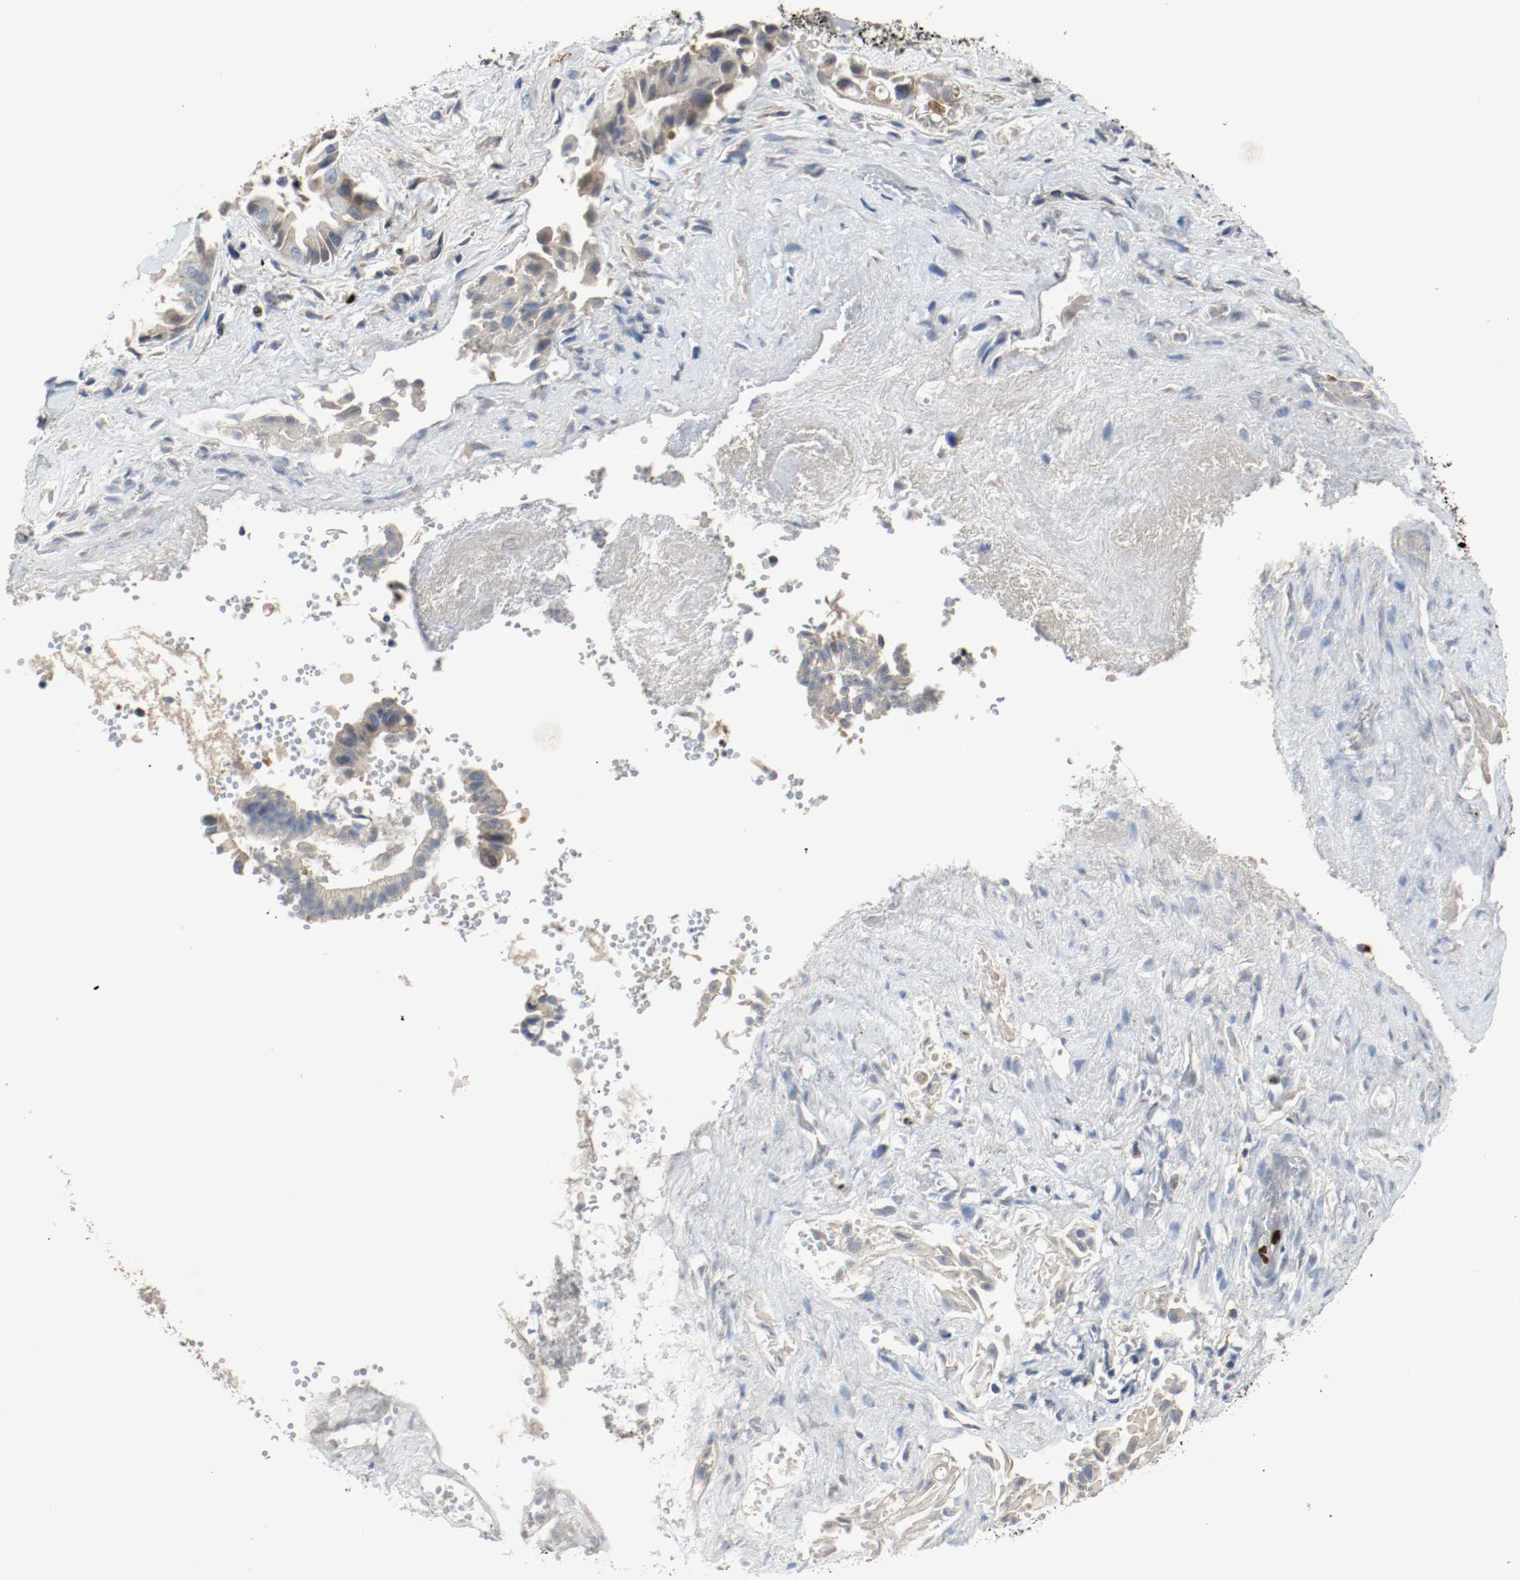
{"staining": {"intensity": "negative", "quantity": "none", "location": "none"}, "tissue": "liver cancer", "cell_type": "Tumor cells", "image_type": "cancer", "snomed": [{"axis": "morphology", "description": "Cholangiocarcinoma"}, {"axis": "topography", "description": "Liver"}], "caption": "Immunohistochemistry (IHC) of human liver cancer (cholangiocarcinoma) exhibits no positivity in tumor cells. (DAB immunohistochemistry (IHC) with hematoxylin counter stain).", "gene": "BLK", "patient": {"sex": "male", "age": 58}}